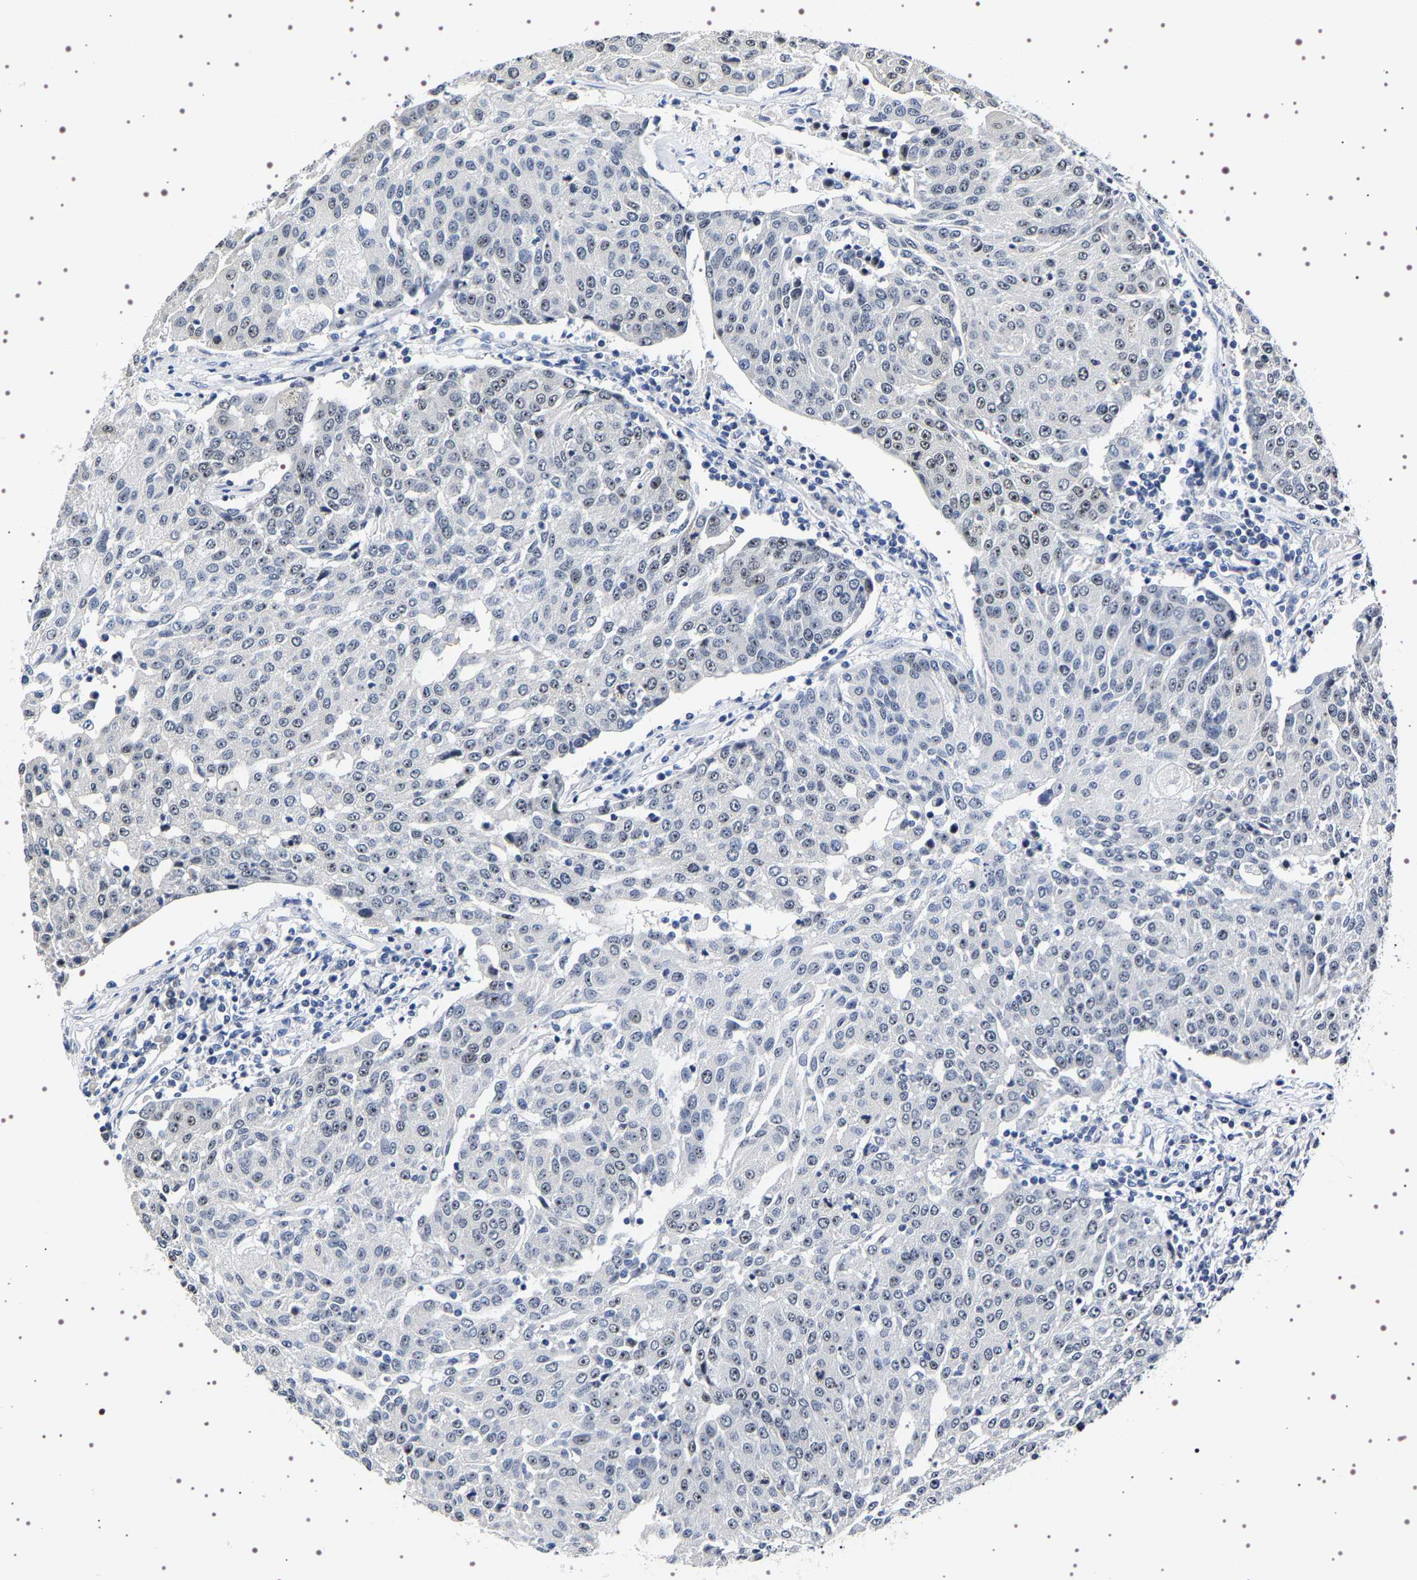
{"staining": {"intensity": "weak", "quantity": "25%-75%", "location": "nuclear"}, "tissue": "urothelial cancer", "cell_type": "Tumor cells", "image_type": "cancer", "snomed": [{"axis": "morphology", "description": "Urothelial carcinoma, High grade"}, {"axis": "topography", "description": "Urinary bladder"}], "caption": "Protein positivity by IHC reveals weak nuclear staining in about 25%-75% of tumor cells in high-grade urothelial carcinoma. (DAB (3,3'-diaminobenzidine) IHC, brown staining for protein, blue staining for nuclei).", "gene": "GNL3", "patient": {"sex": "female", "age": 85}}